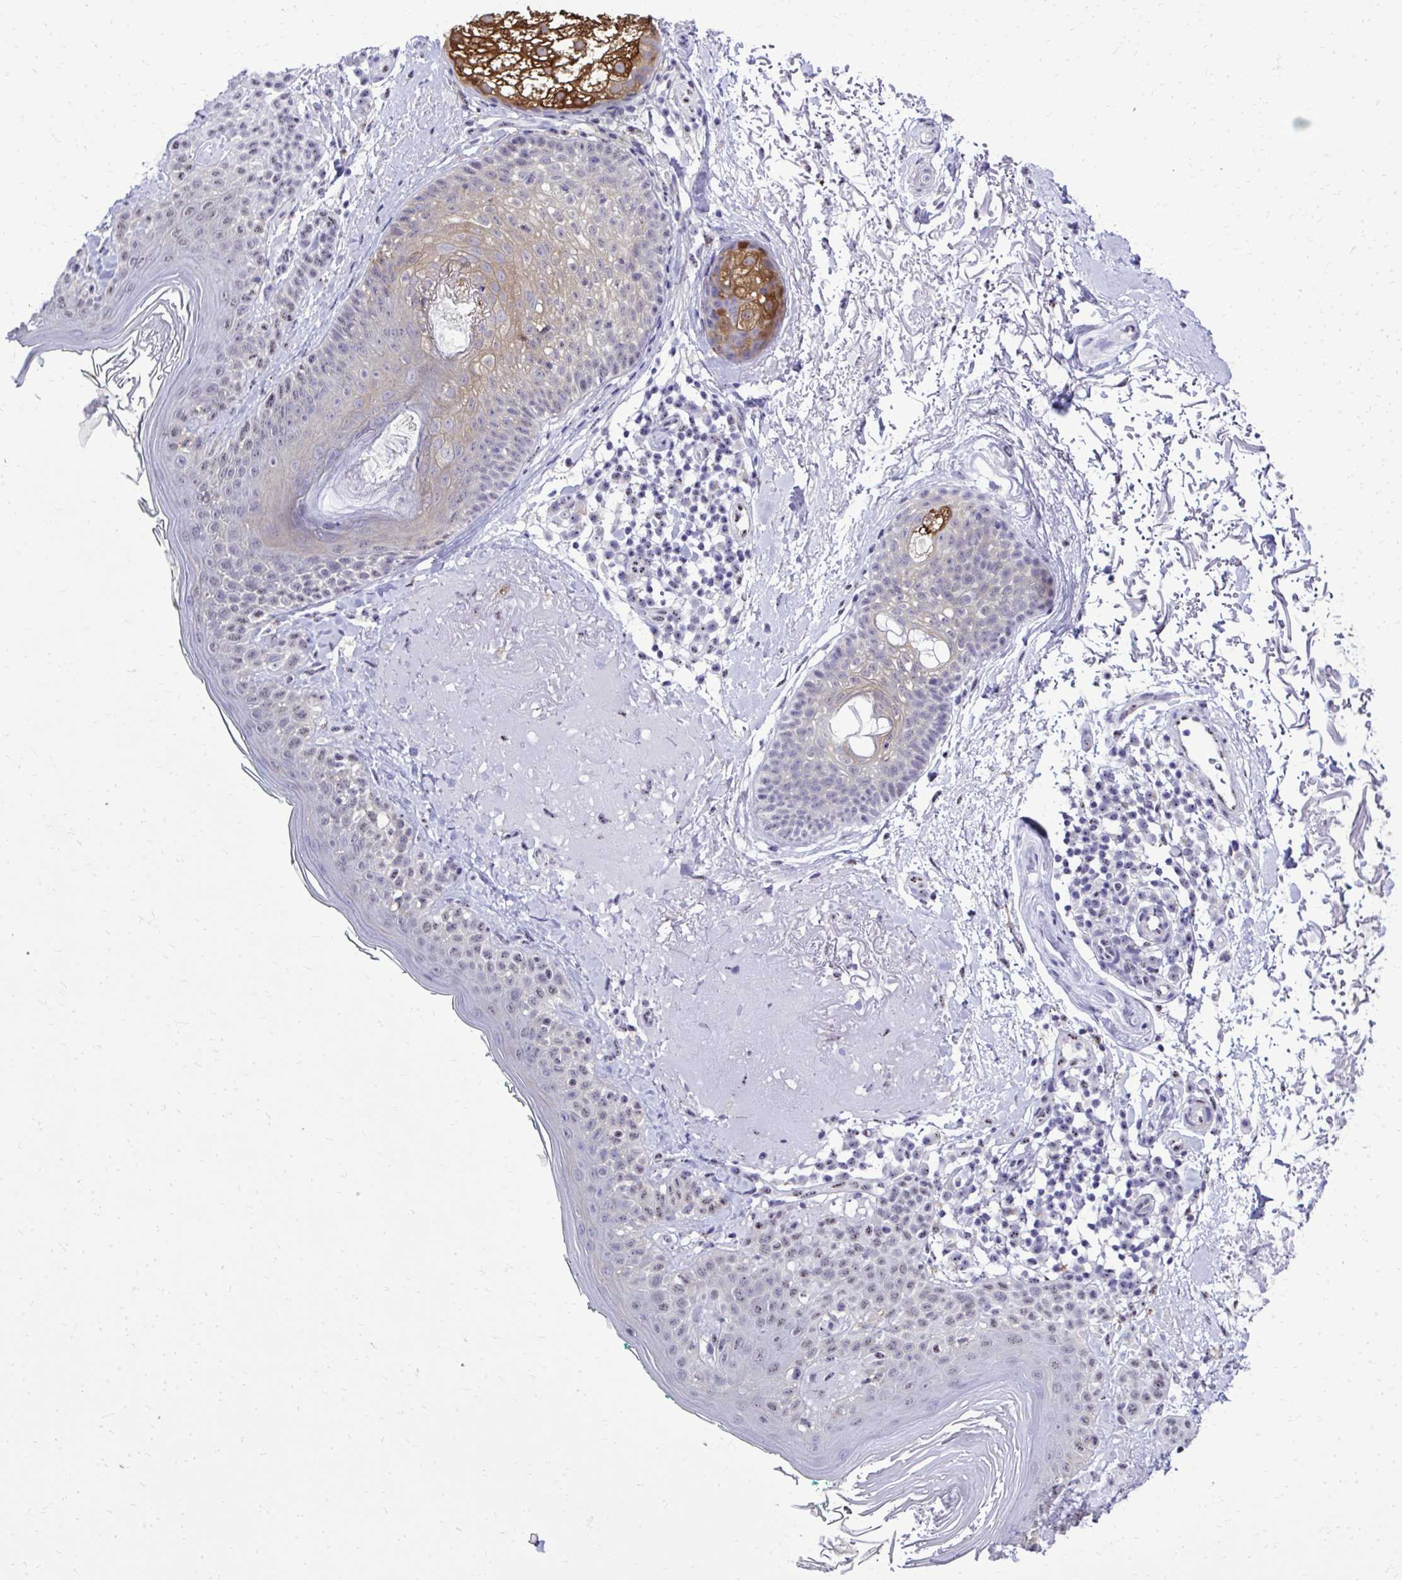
{"staining": {"intensity": "negative", "quantity": "none", "location": "none"}, "tissue": "skin", "cell_type": "Fibroblasts", "image_type": "normal", "snomed": [{"axis": "morphology", "description": "Normal tissue, NOS"}, {"axis": "topography", "description": "Skin"}], "caption": "Fibroblasts are negative for brown protein staining in unremarkable skin. (DAB immunohistochemistry (IHC) with hematoxylin counter stain).", "gene": "RASL11B", "patient": {"sex": "male", "age": 73}}